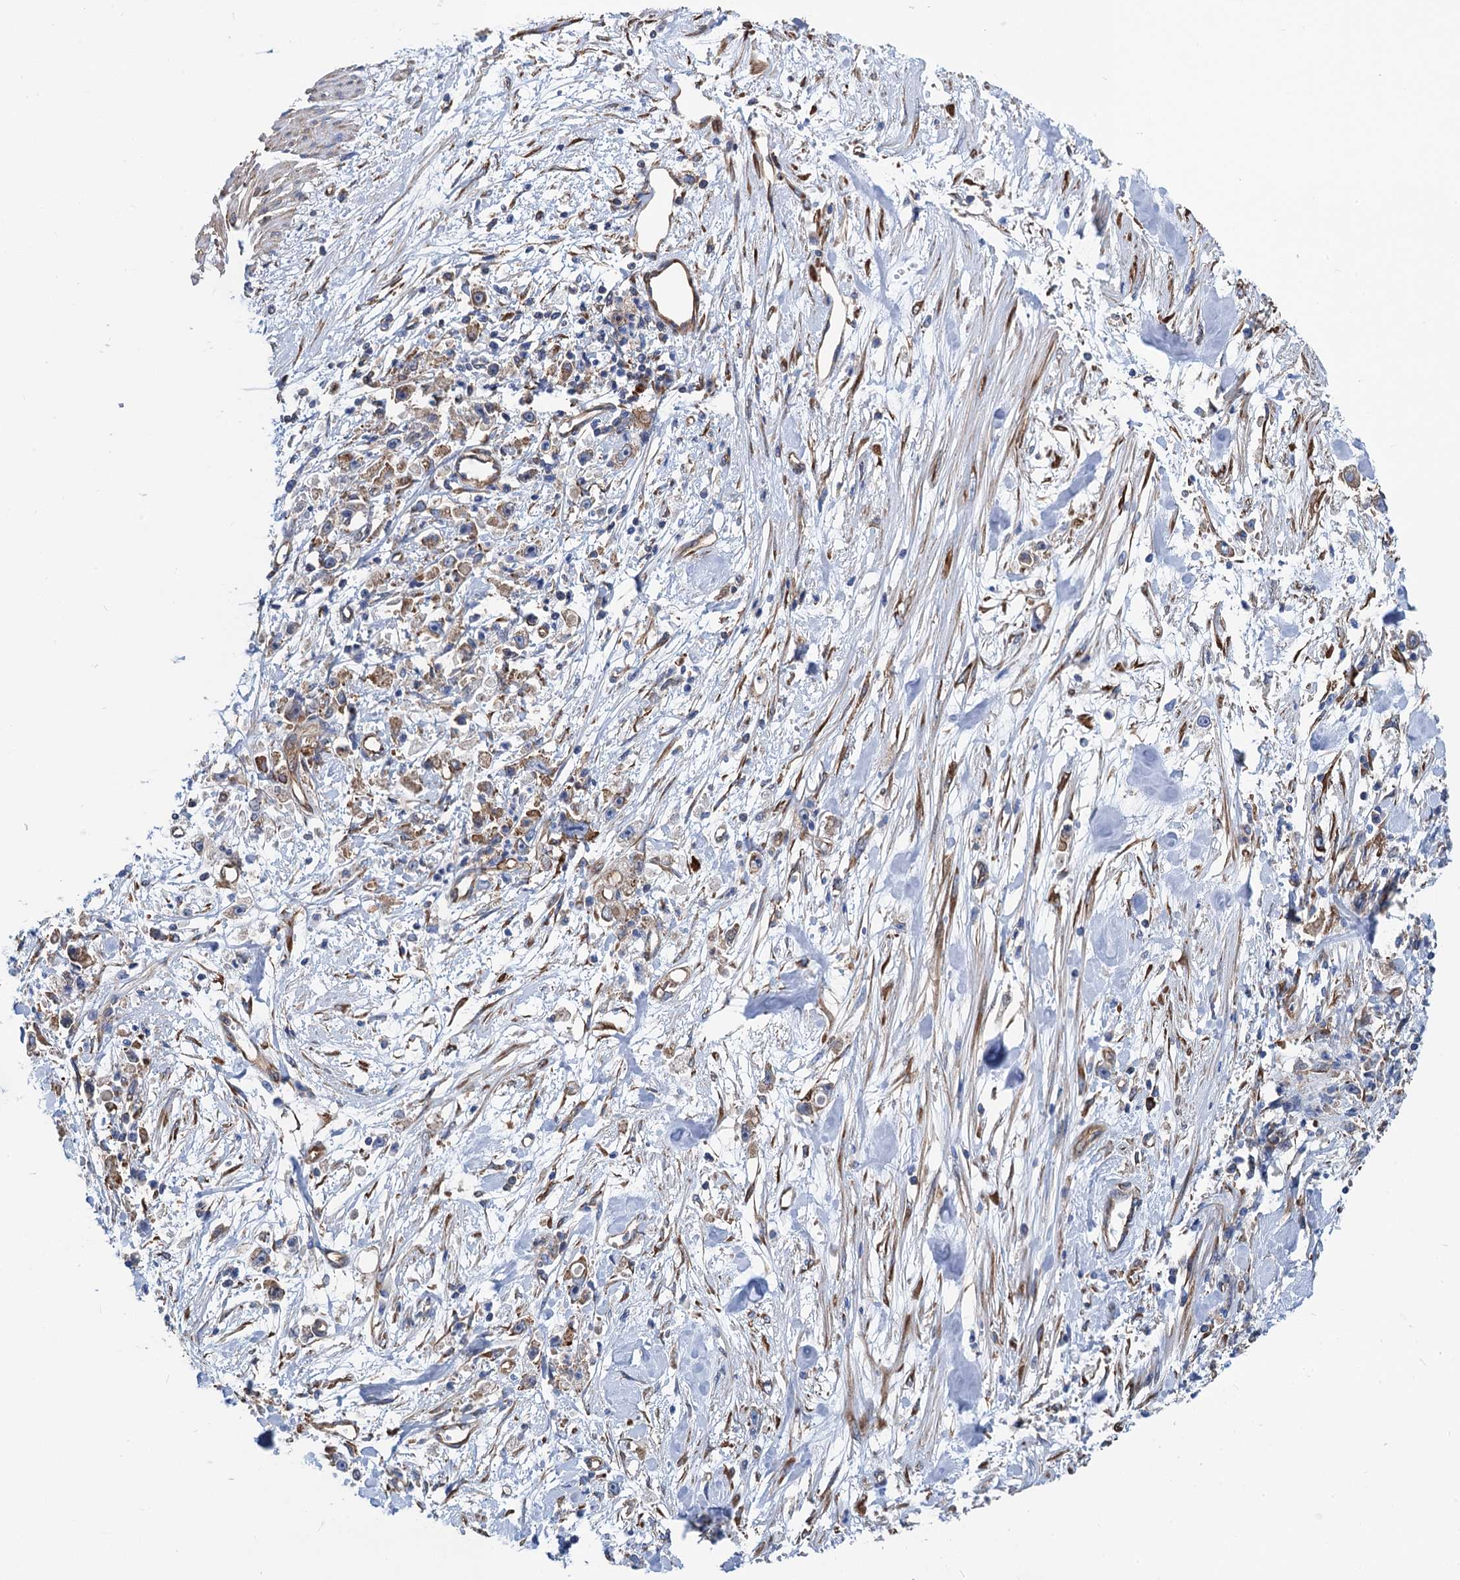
{"staining": {"intensity": "moderate", "quantity": ">75%", "location": "cytoplasmic/membranous"}, "tissue": "stomach cancer", "cell_type": "Tumor cells", "image_type": "cancer", "snomed": [{"axis": "morphology", "description": "Adenocarcinoma, NOS"}, {"axis": "topography", "description": "Stomach"}], "caption": "High-power microscopy captured an immunohistochemistry micrograph of stomach cancer, revealing moderate cytoplasmic/membranous expression in about >75% of tumor cells.", "gene": "SLC12A7", "patient": {"sex": "female", "age": 59}}